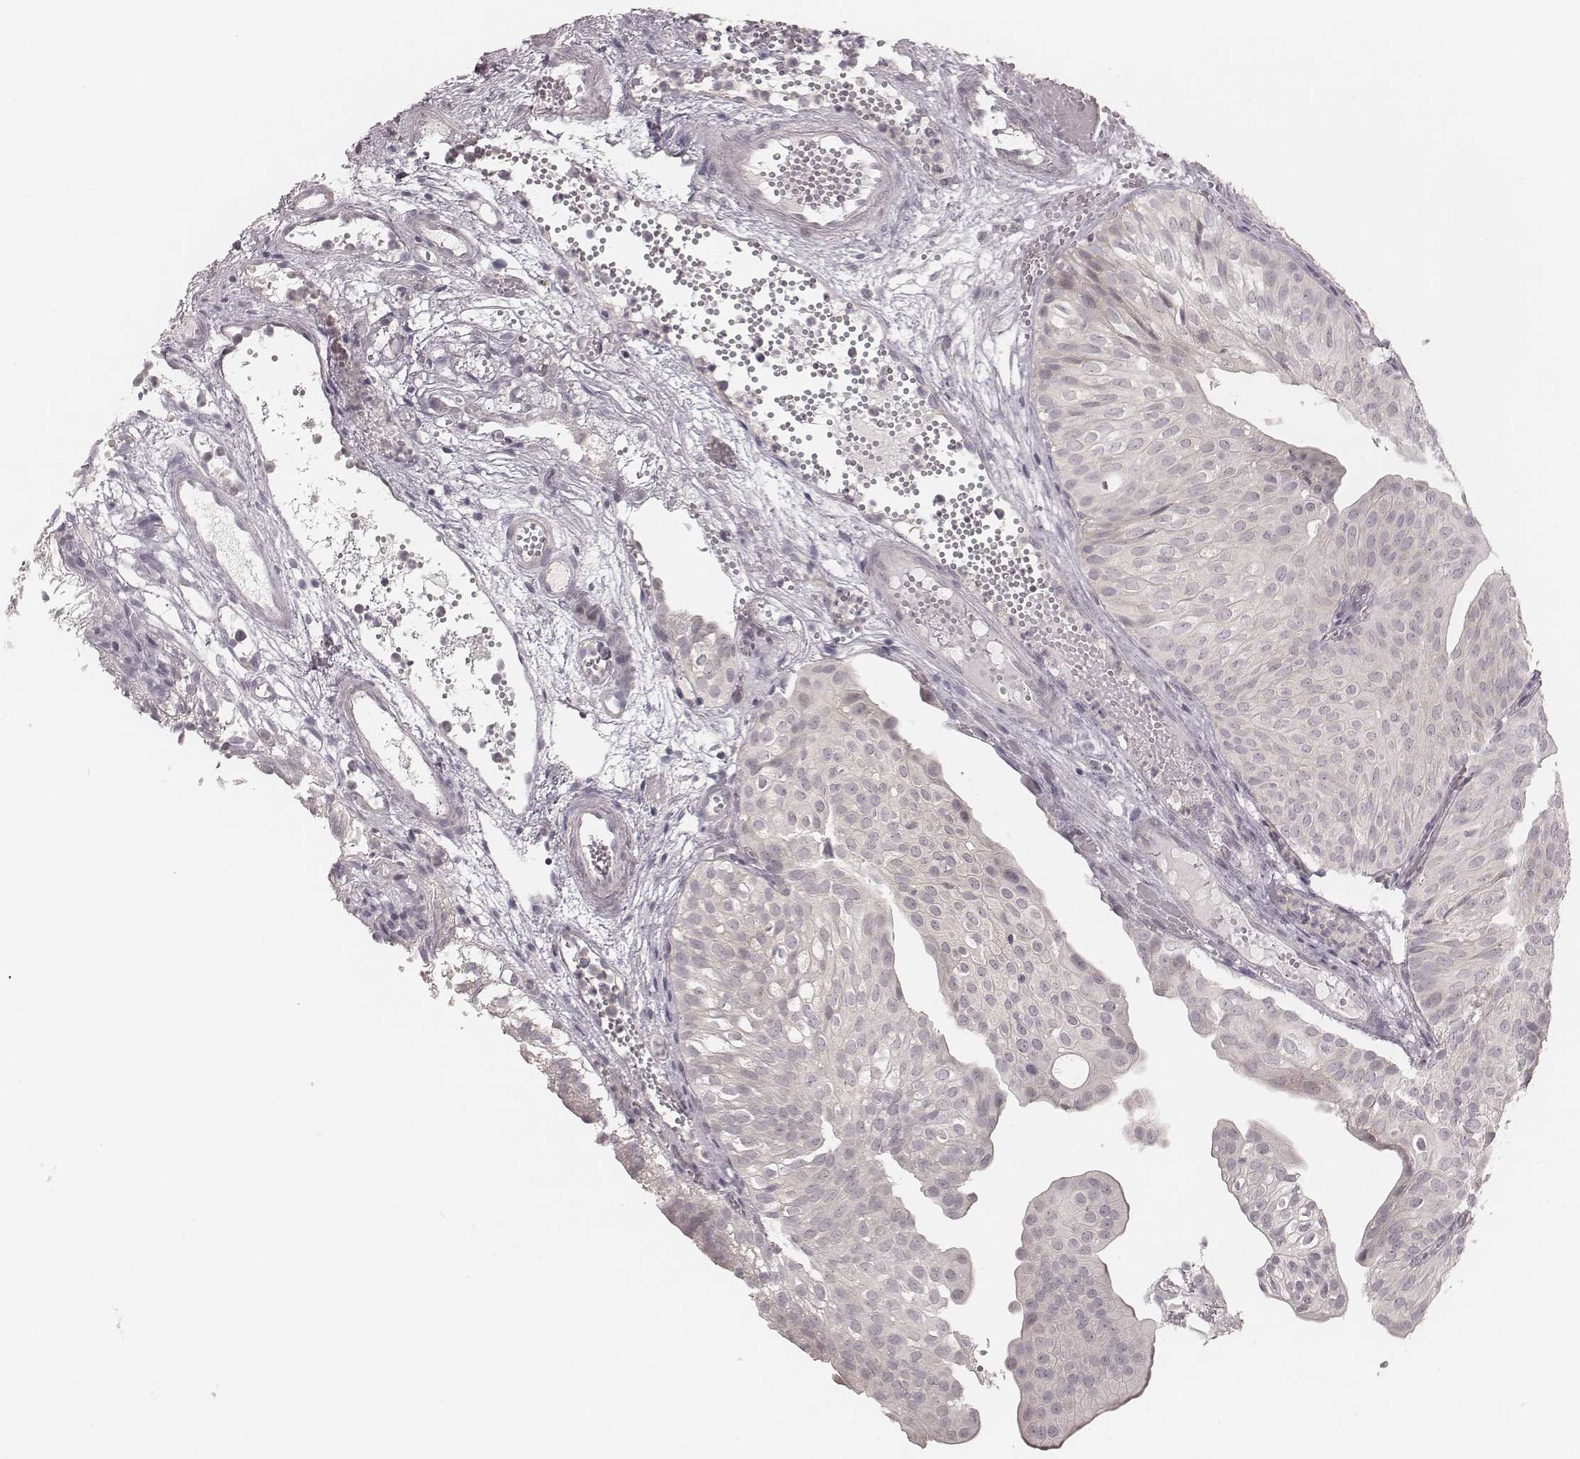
{"staining": {"intensity": "negative", "quantity": "none", "location": "none"}, "tissue": "urothelial cancer", "cell_type": "Tumor cells", "image_type": "cancer", "snomed": [{"axis": "morphology", "description": "Urothelial carcinoma, Low grade"}, {"axis": "topography", "description": "Urinary bladder"}], "caption": "Tumor cells show no significant protein expression in urothelial cancer.", "gene": "ACACB", "patient": {"sex": "male", "age": 72}}